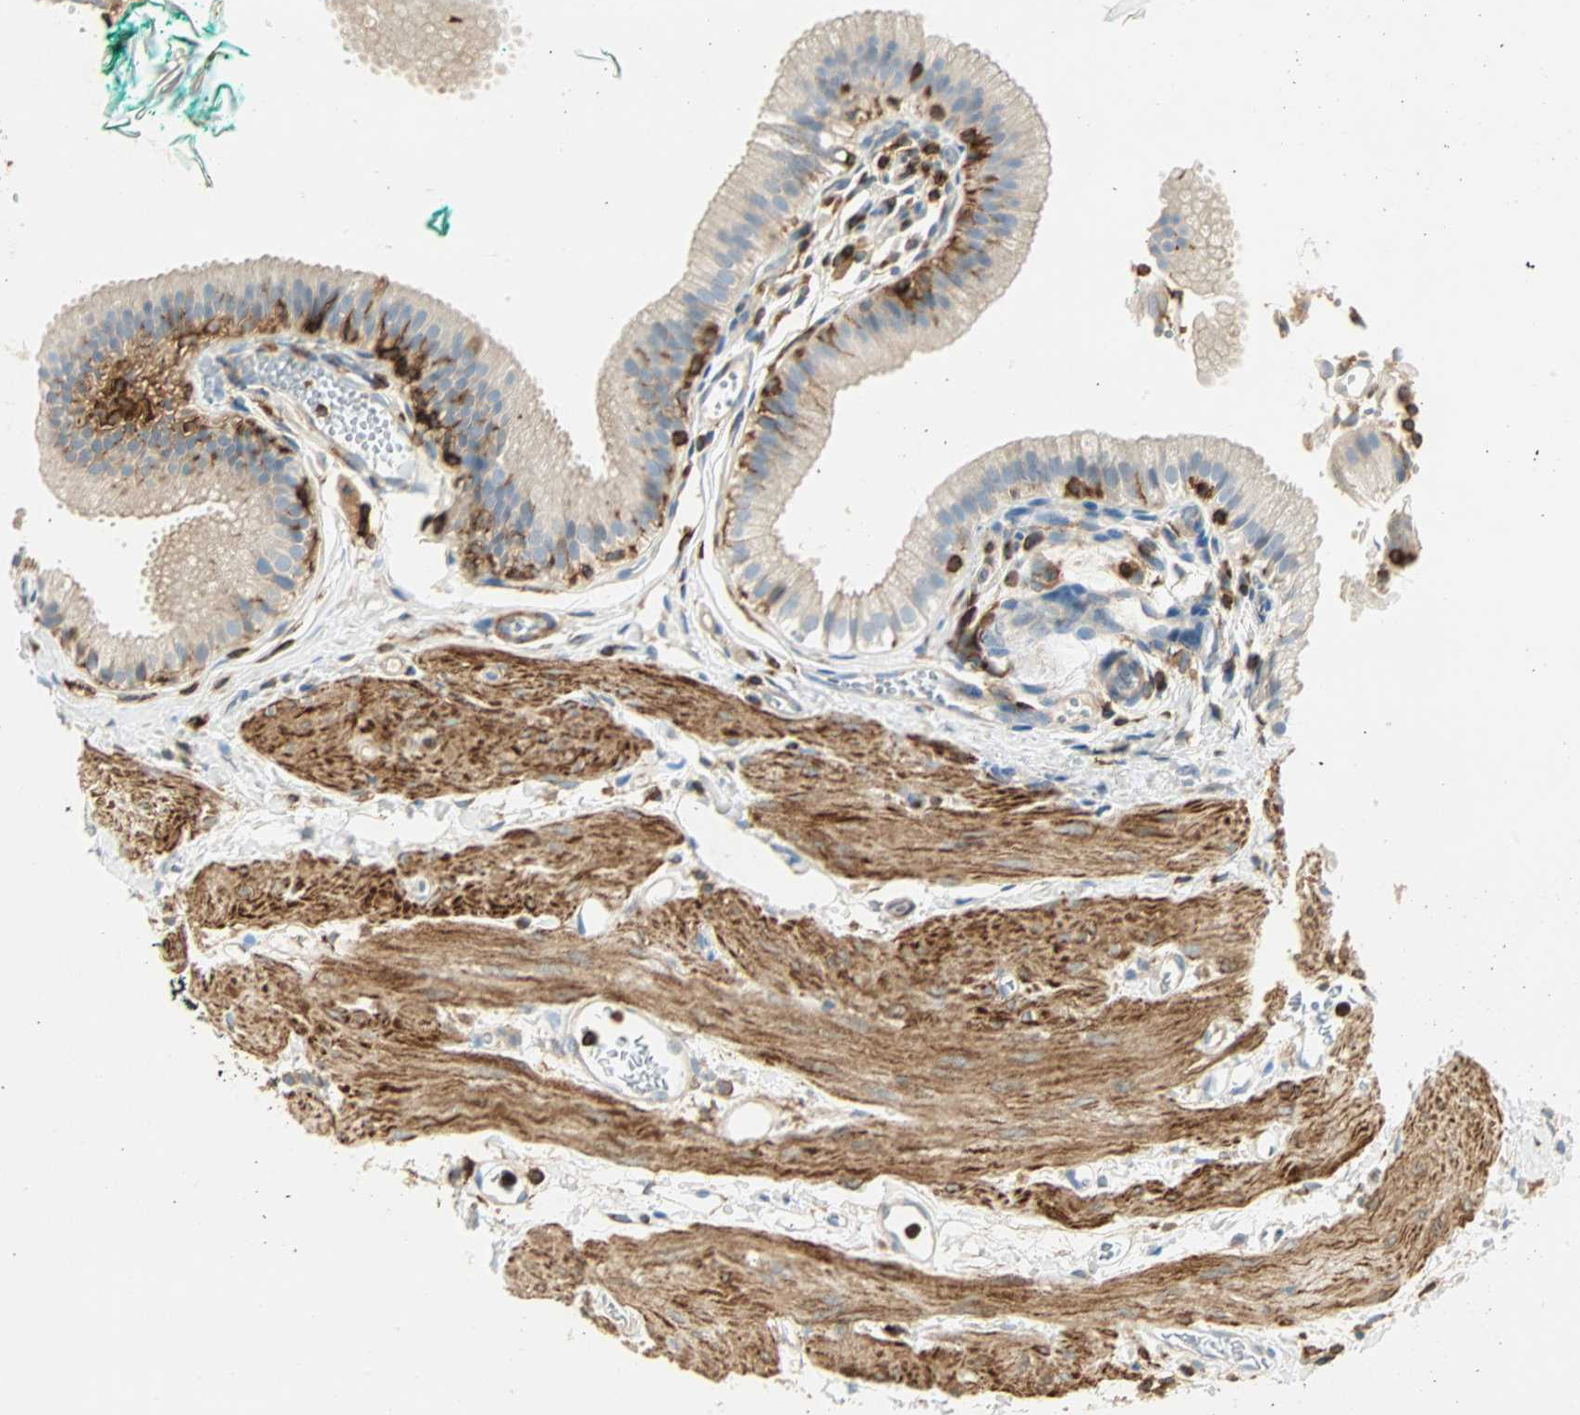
{"staining": {"intensity": "negative", "quantity": "none", "location": "none"}, "tissue": "gallbladder", "cell_type": "Glandular cells", "image_type": "normal", "snomed": [{"axis": "morphology", "description": "Normal tissue, NOS"}, {"axis": "topography", "description": "Gallbladder"}], "caption": "Glandular cells are negative for brown protein staining in benign gallbladder. (DAB (3,3'-diaminobenzidine) IHC visualized using brightfield microscopy, high magnification).", "gene": "FMNL1", "patient": {"sex": "female", "age": 26}}